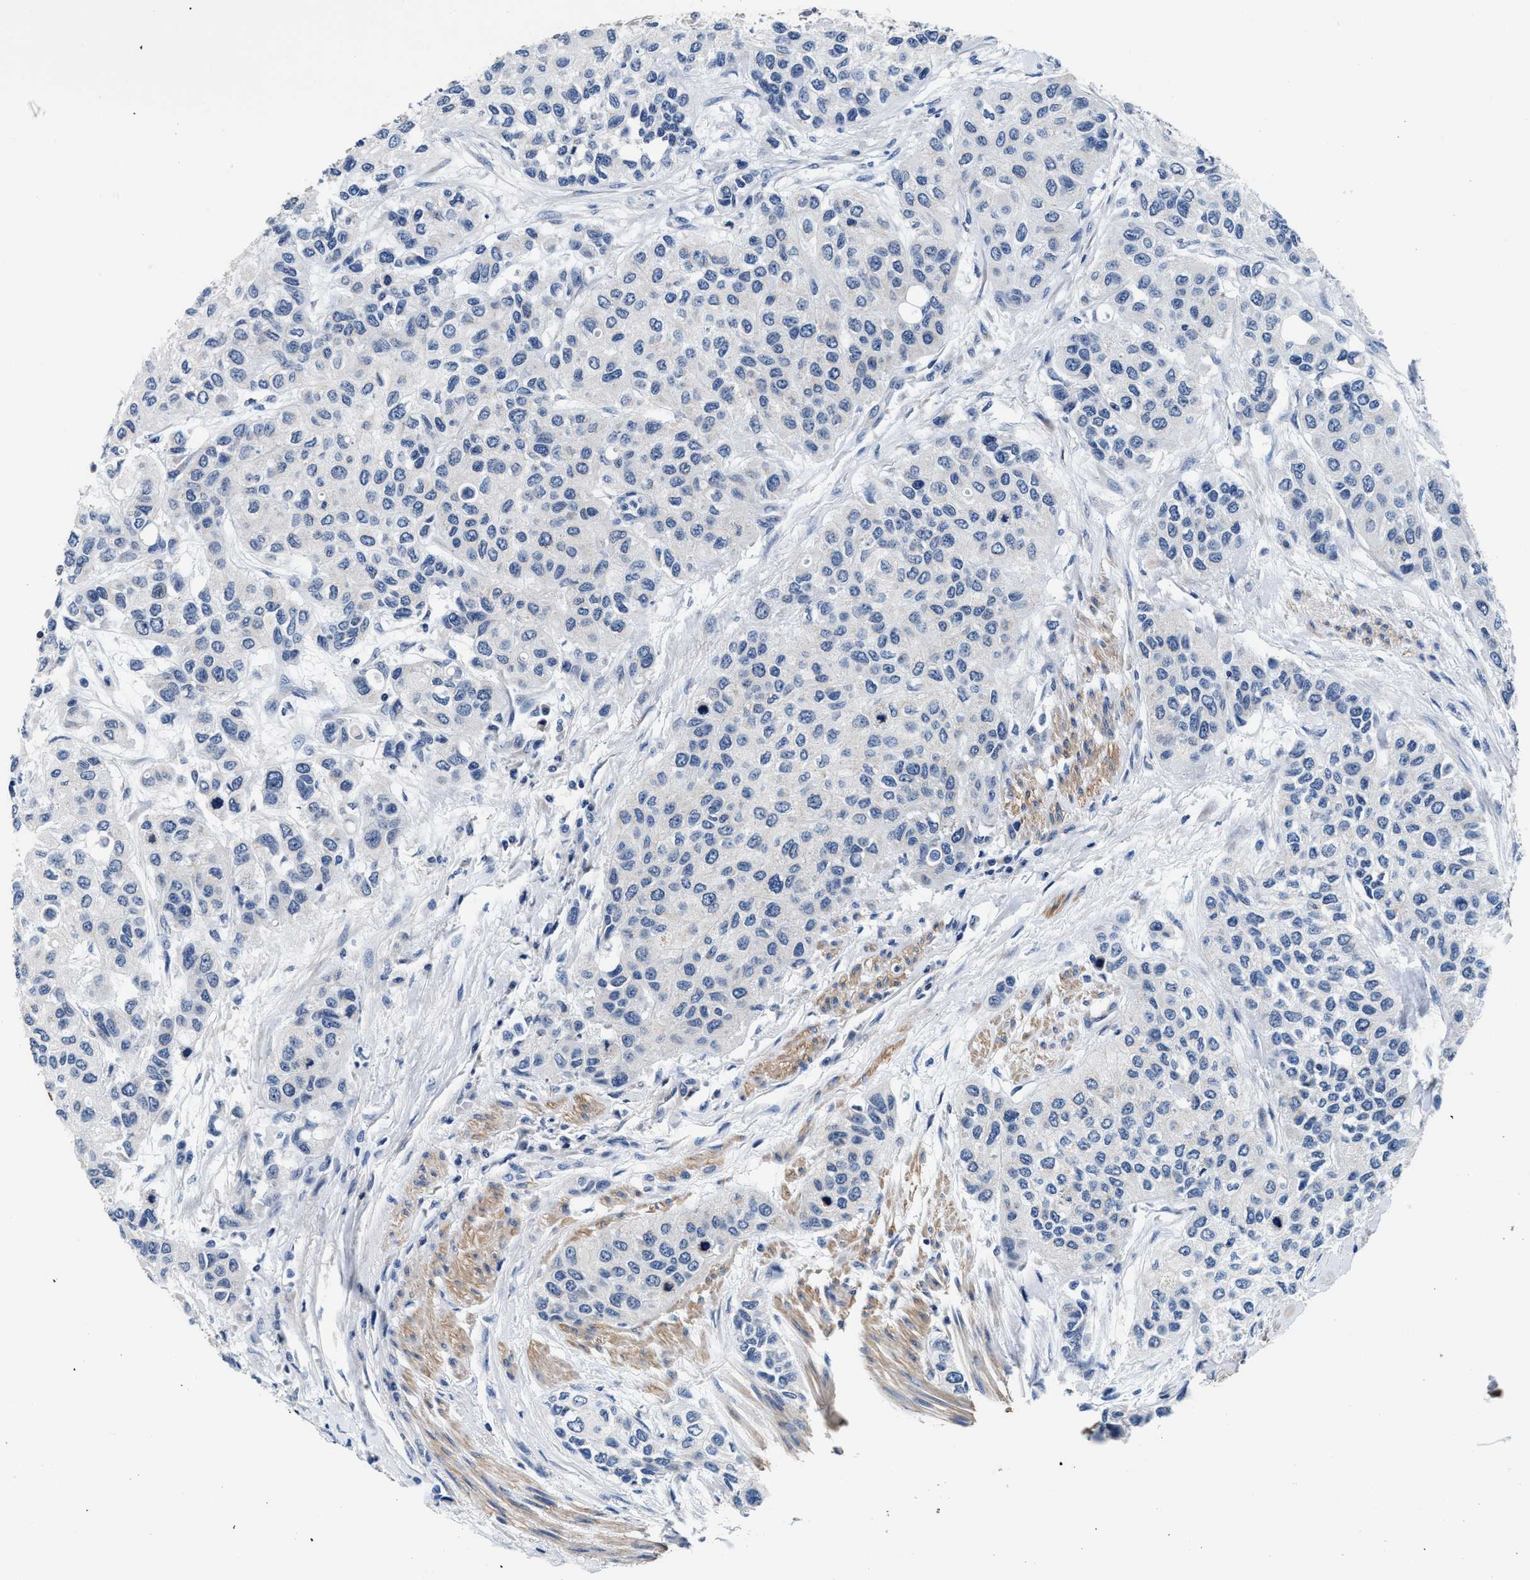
{"staining": {"intensity": "negative", "quantity": "none", "location": "none"}, "tissue": "urothelial cancer", "cell_type": "Tumor cells", "image_type": "cancer", "snomed": [{"axis": "morphology", "description": "Urothelial carcinoma, High grade"}, {"axis": "topography", "description": "Urinary bladder"}], "caption": "DAB immunohistochemical staining of urothelial cancer demonstrates no significant staining in tumor cells. The staining is performed using DAB (3,3'-diaminobenzidine) brown chromogen with nuclei counter-stained in using hematoxylin.", "gene": "MYH3", "patient": {"sex": "female", "age": 56}}